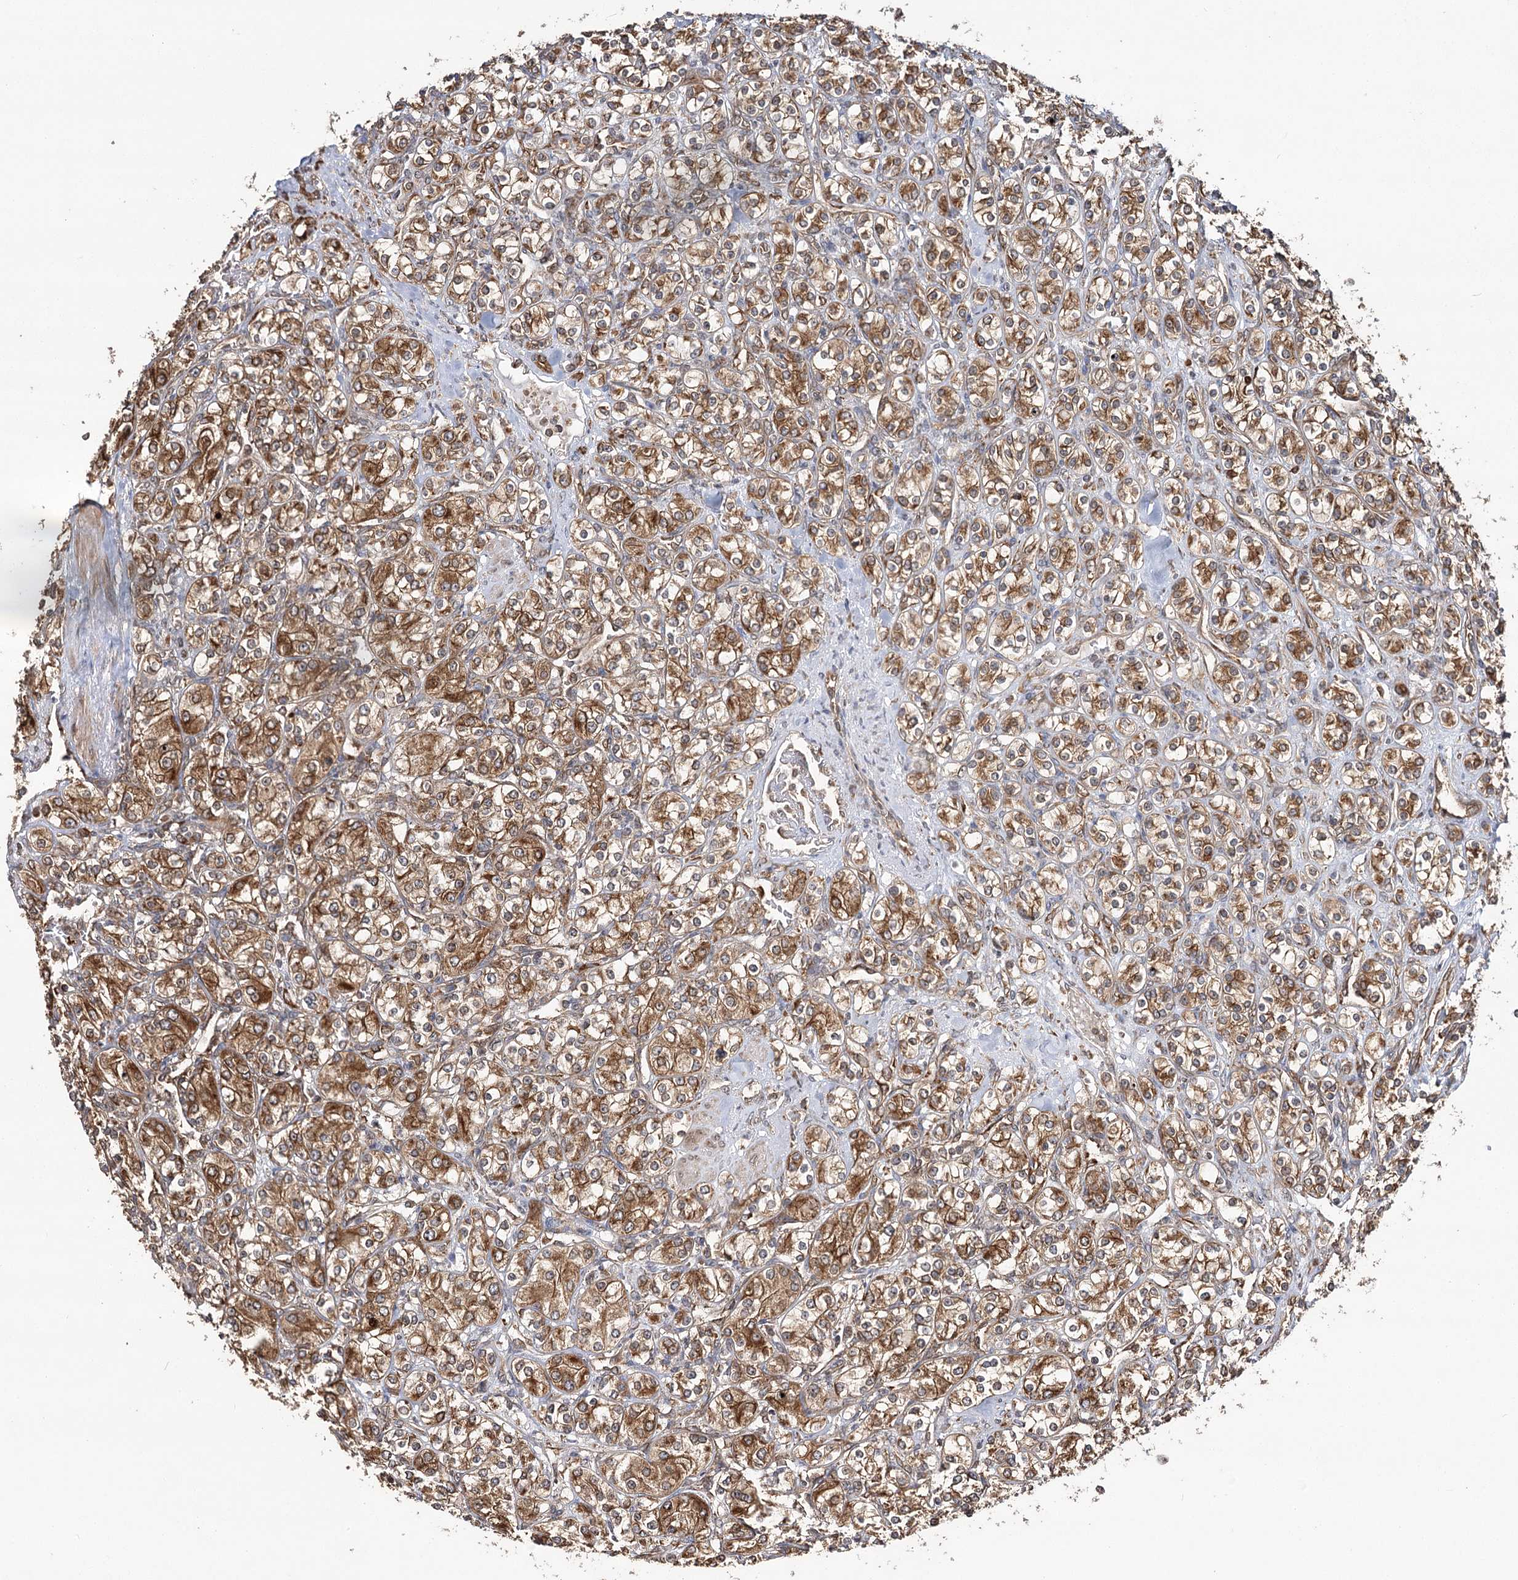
{"staining": {"intensity": "moderate", "quantity": ">75%", "location": "cytoplasmic/membranous"}, "tissue": "renal cancer", "cell_type": "Tumor cells", "image_type": "cancer", "snomed": [{"axis": "morphology", "description": "Adenocarcinoma, NOS"}, {"axis": "topography", "description": "Kidney"}], "caption": "Immunohistochemical staining of human renal adenocarcinoma shows medium levels of moderate cytoplasmic/membranous protein positivity in about >75% of tumor cells.", "gene": "DNAJB14", "patient": {"sex": "male", "age": 77}}